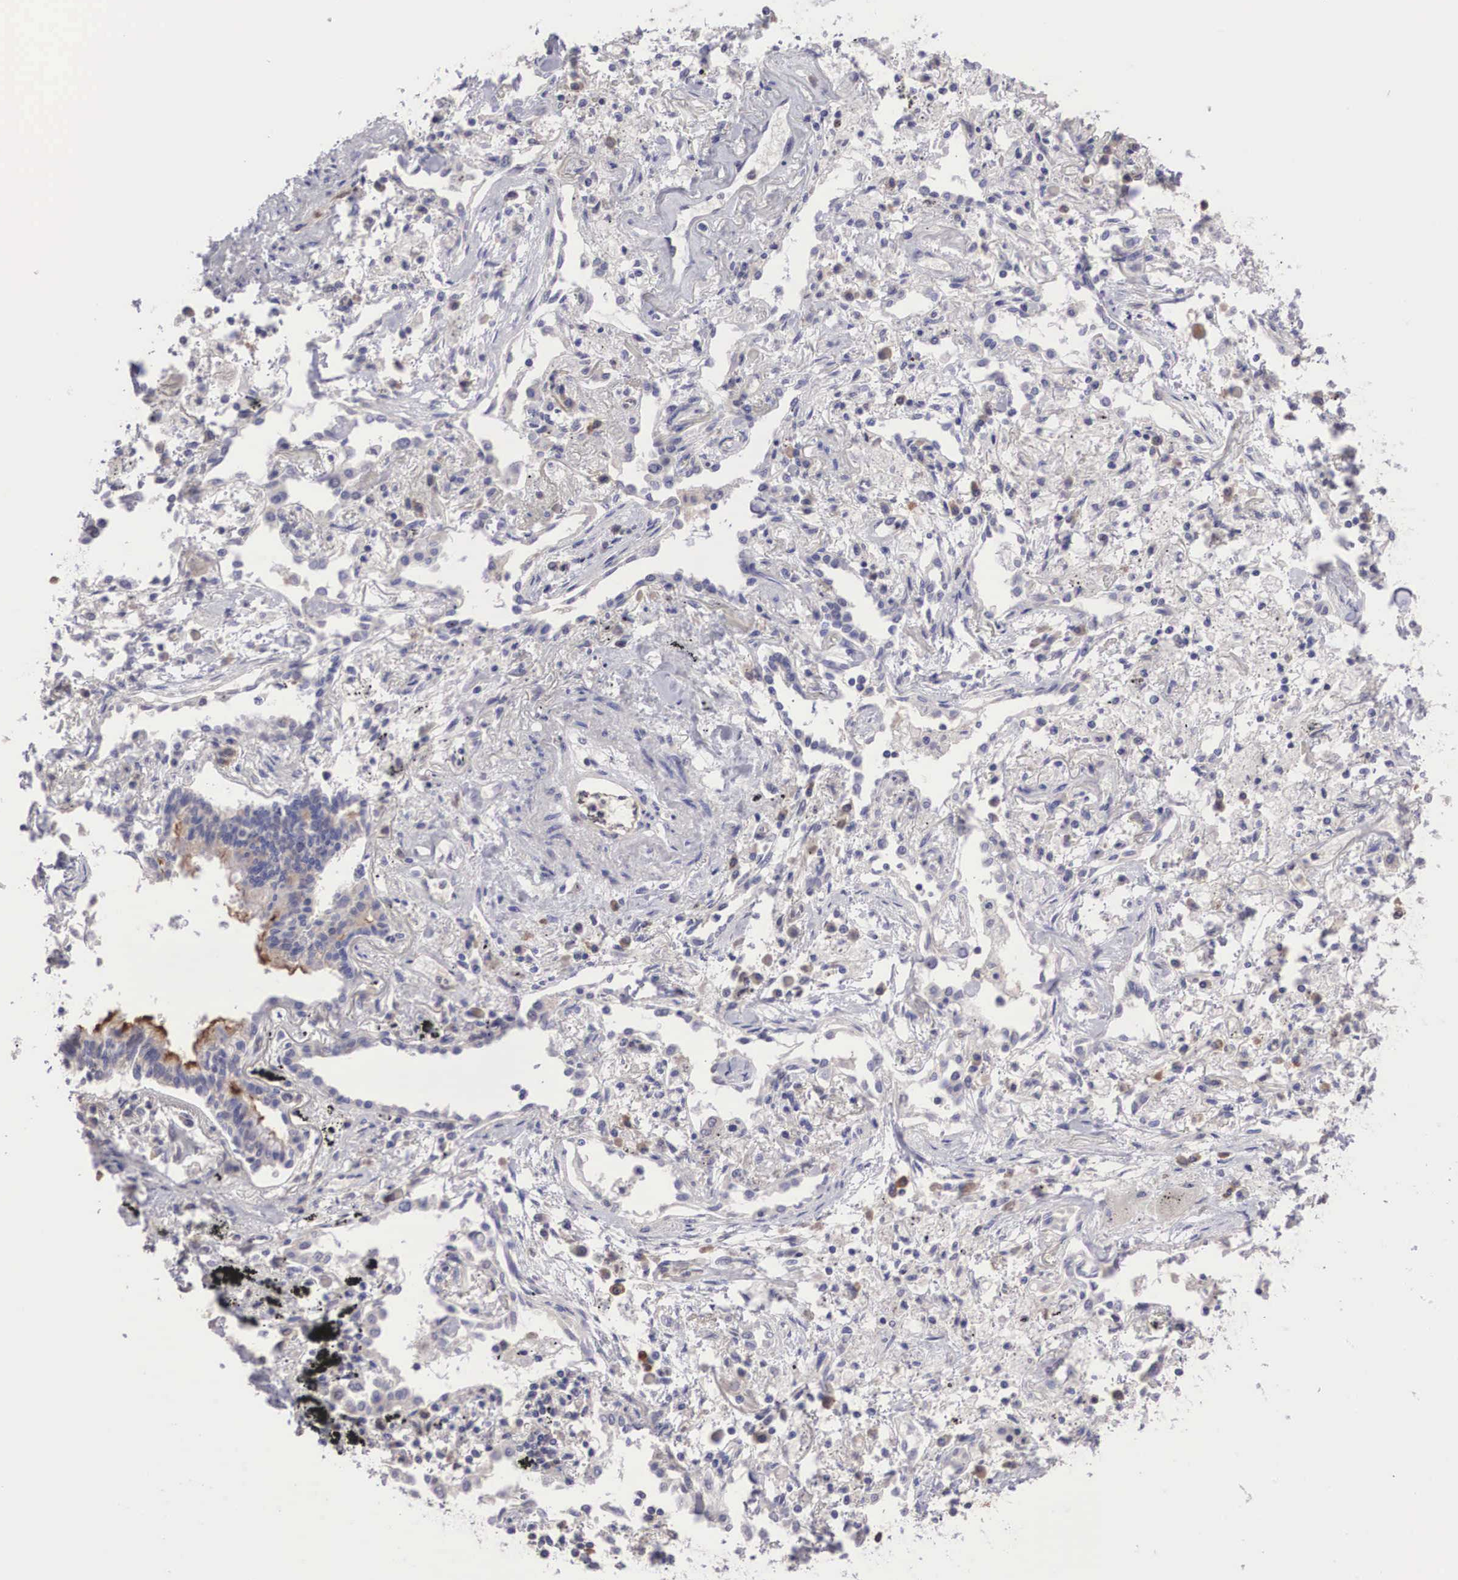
{"staining": {"intensity": "weak", "quantity": "<25%", "location": "cytoplasmic/membranous"}, "tissue": "lung cancer", "cell_type": "Tumor cells", "image_type": "cancer", "snomed": [{"axis": "morphology", "description": "Adenocarcinoma, NOS"}, {"axis": "topography", "description": "Lung"}], "caption": "Immunohistochemistry histopathology image of neoplastic tissue: human lung cancer (adenocarcinoma) stained with DAB exhibits no significant protein staining in tumor cells.", "gene": "DNAJB7", "patient": {"sex": "male", "age": 60}}